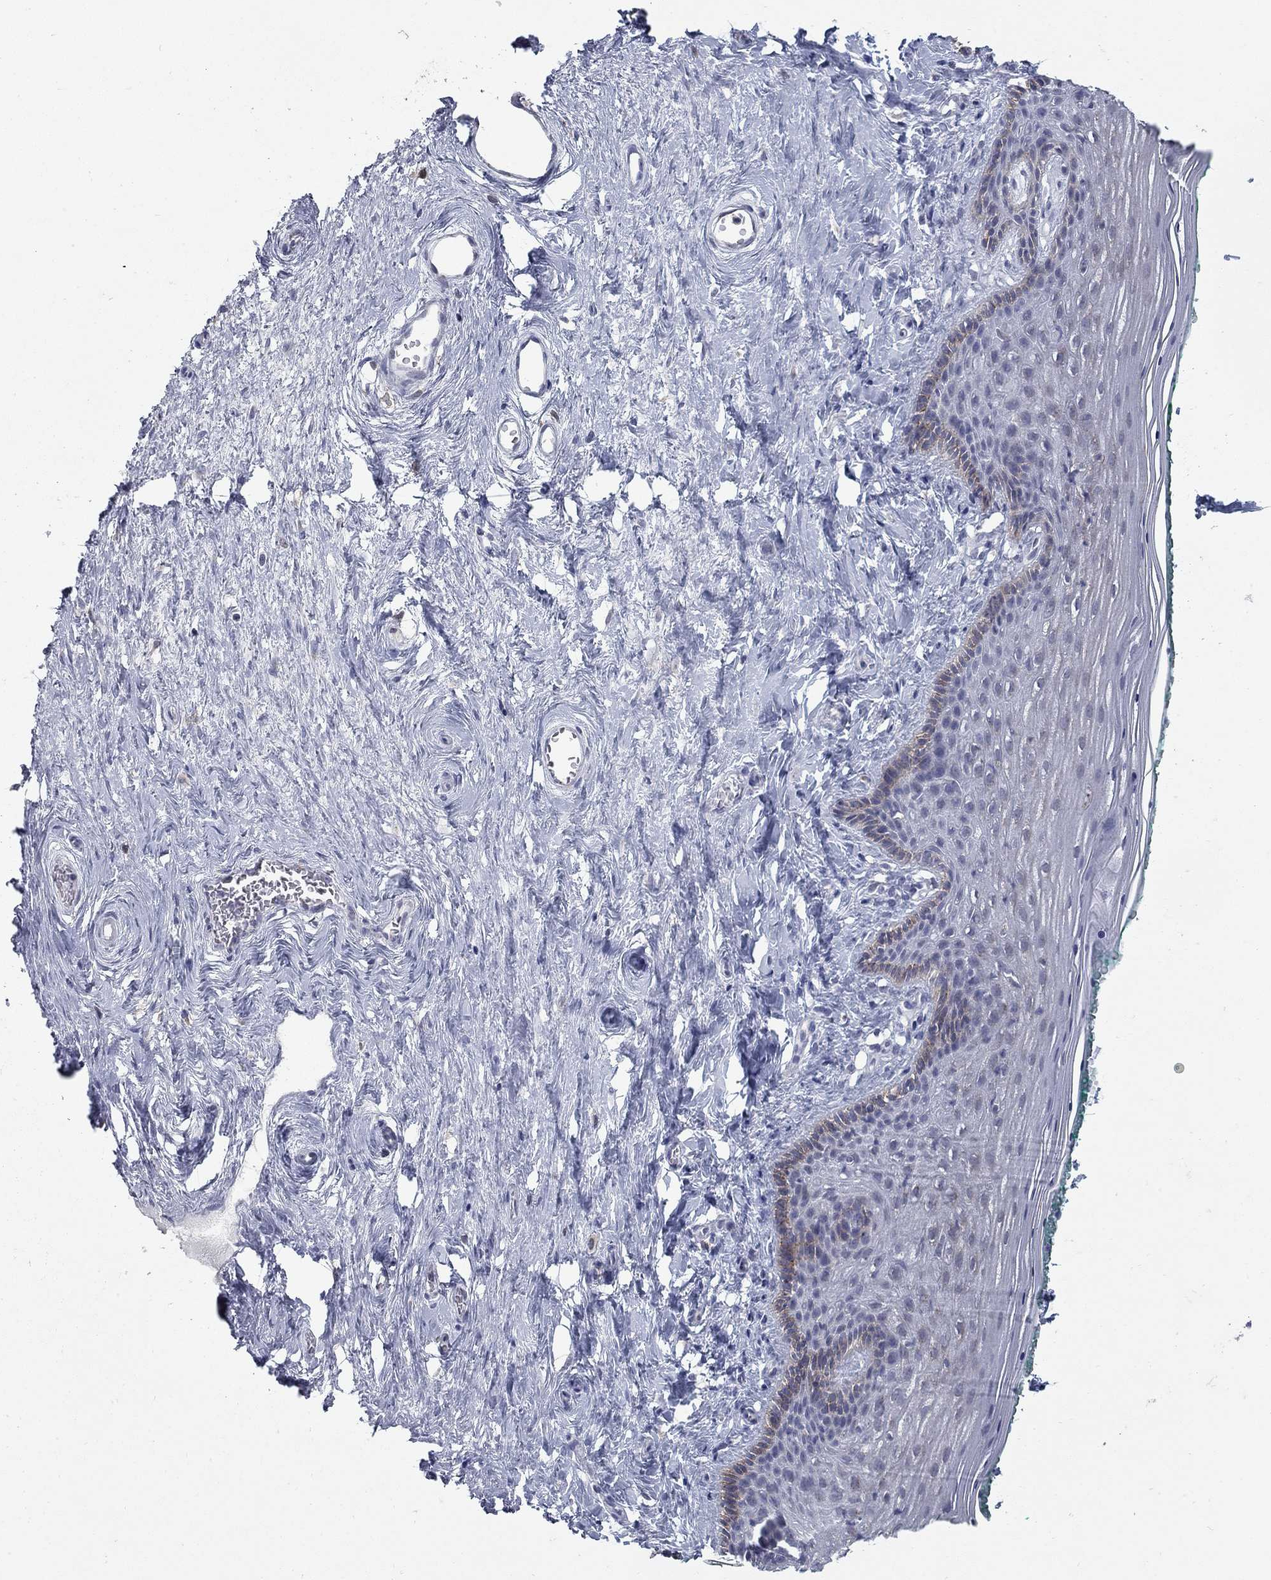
{"staining": {"intensity": "negative", "quantity": "none", "location": "none"}, "tissue": "vagina", "cell_type": "Squamous epithelial cells", "image_type": "normal", "snomed": [{"axis": "morphology", "description": "Normal tissue, NOS"}, {"axis": "topography", "description": "Vagina"}], "caption": "Micrograph shows no protein staining in squamous epithelial cells of unremarkable vagina. (Immunohistochemistry (ihc), brightfield microscopy, high magnification).", "gene": "KIAA0319L", "patient": {"sex": "female", "age": 45}}